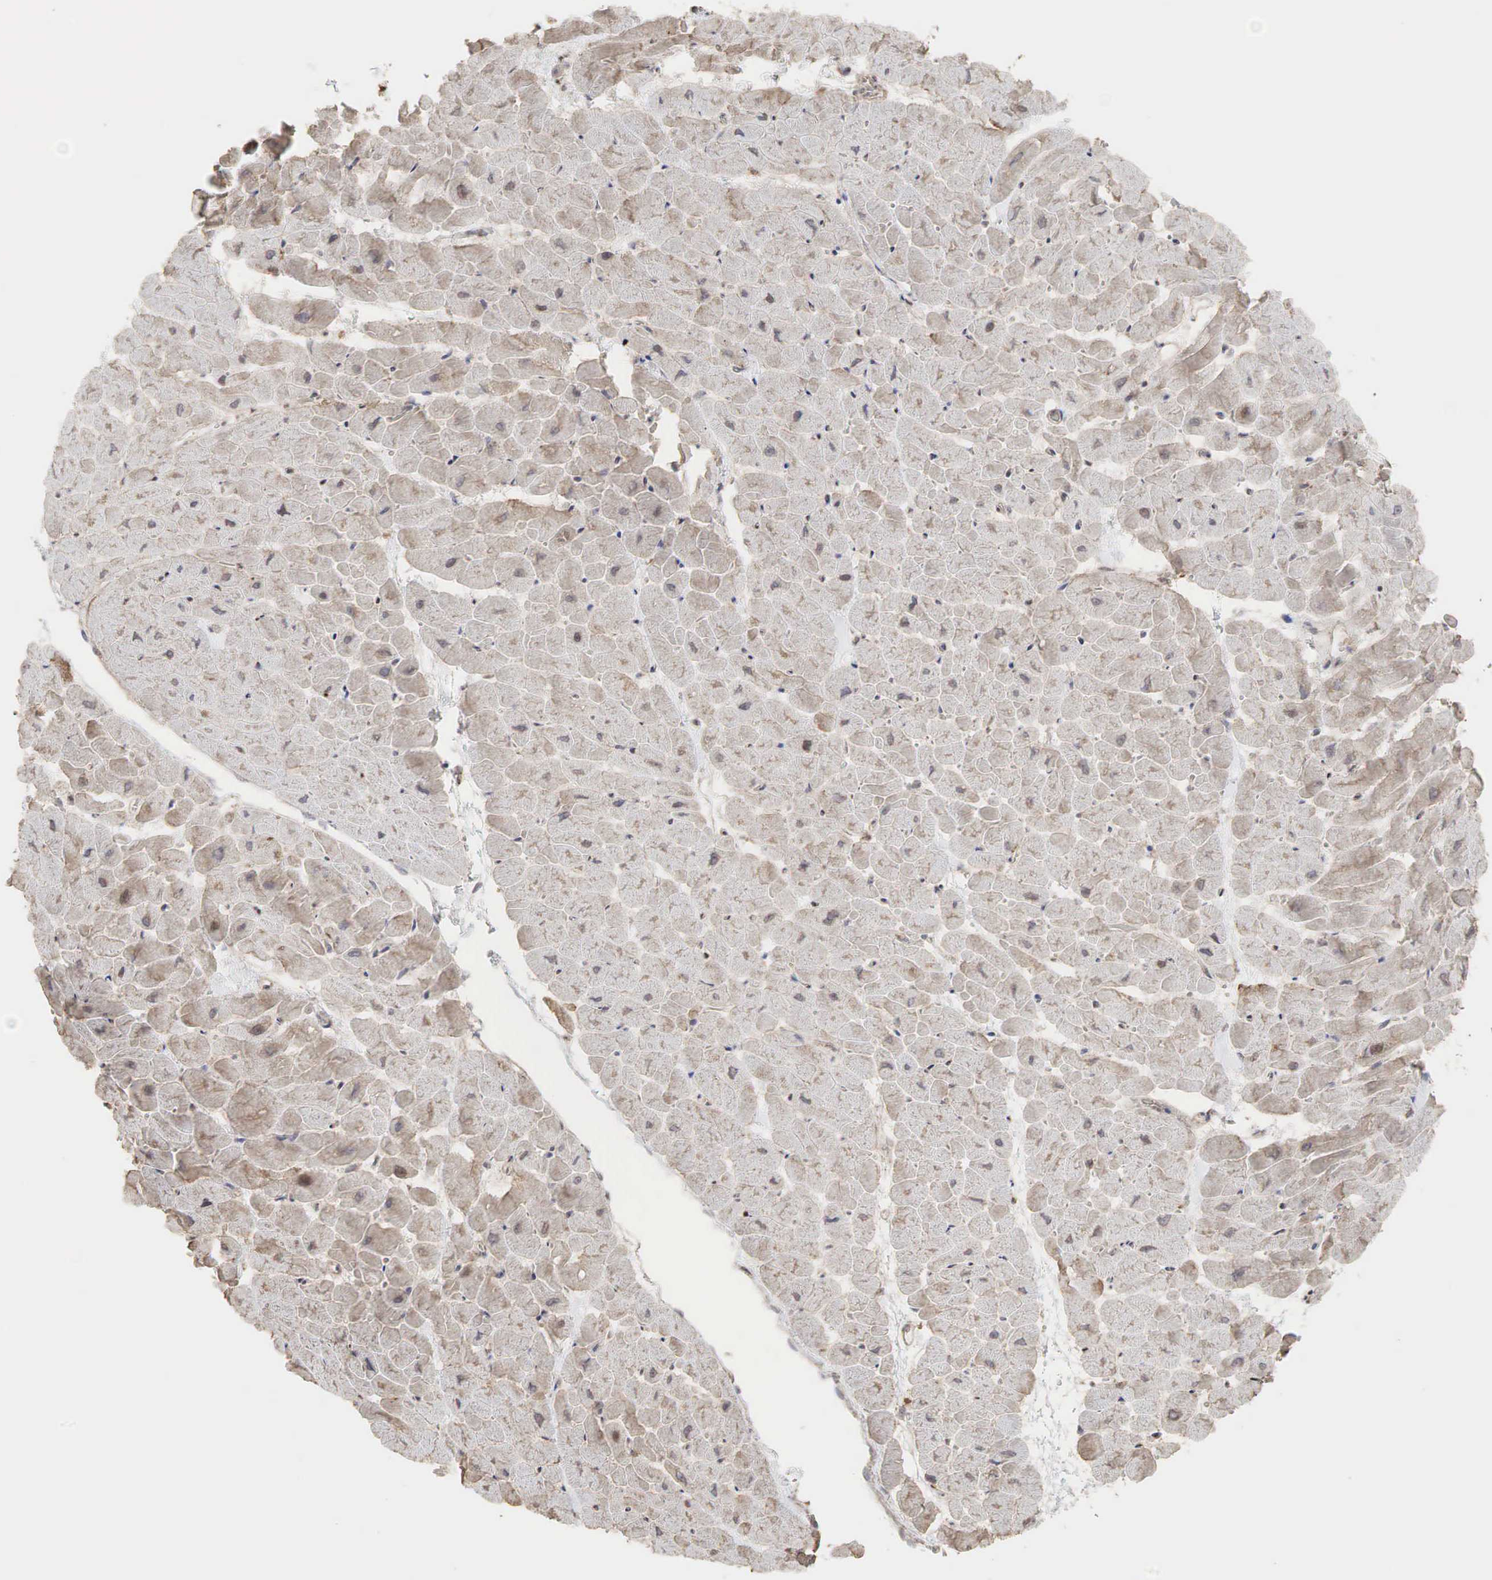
{"staining": {"intensity": "weak", "quantity": ">75%", "location": "cytoplasmic/membranous"}, "tissue": "heart muscle", "cell_type": "Cardiomyocytes", "image_type": "normal", "snomed": [{"axis": "morphology", "description": "Normal tissue, NOS"}, {"axis": "topography", "description": "Heart"}], "caption": "IHC micrograph of benign heart muscle stained for a protein (brown), which shows low levels of weak cytoplasmic/membranous positivity in about >75% of cardiomyocytes.", "gene": "PABPC5", "patient": {"sex": "male", "age": 45}}